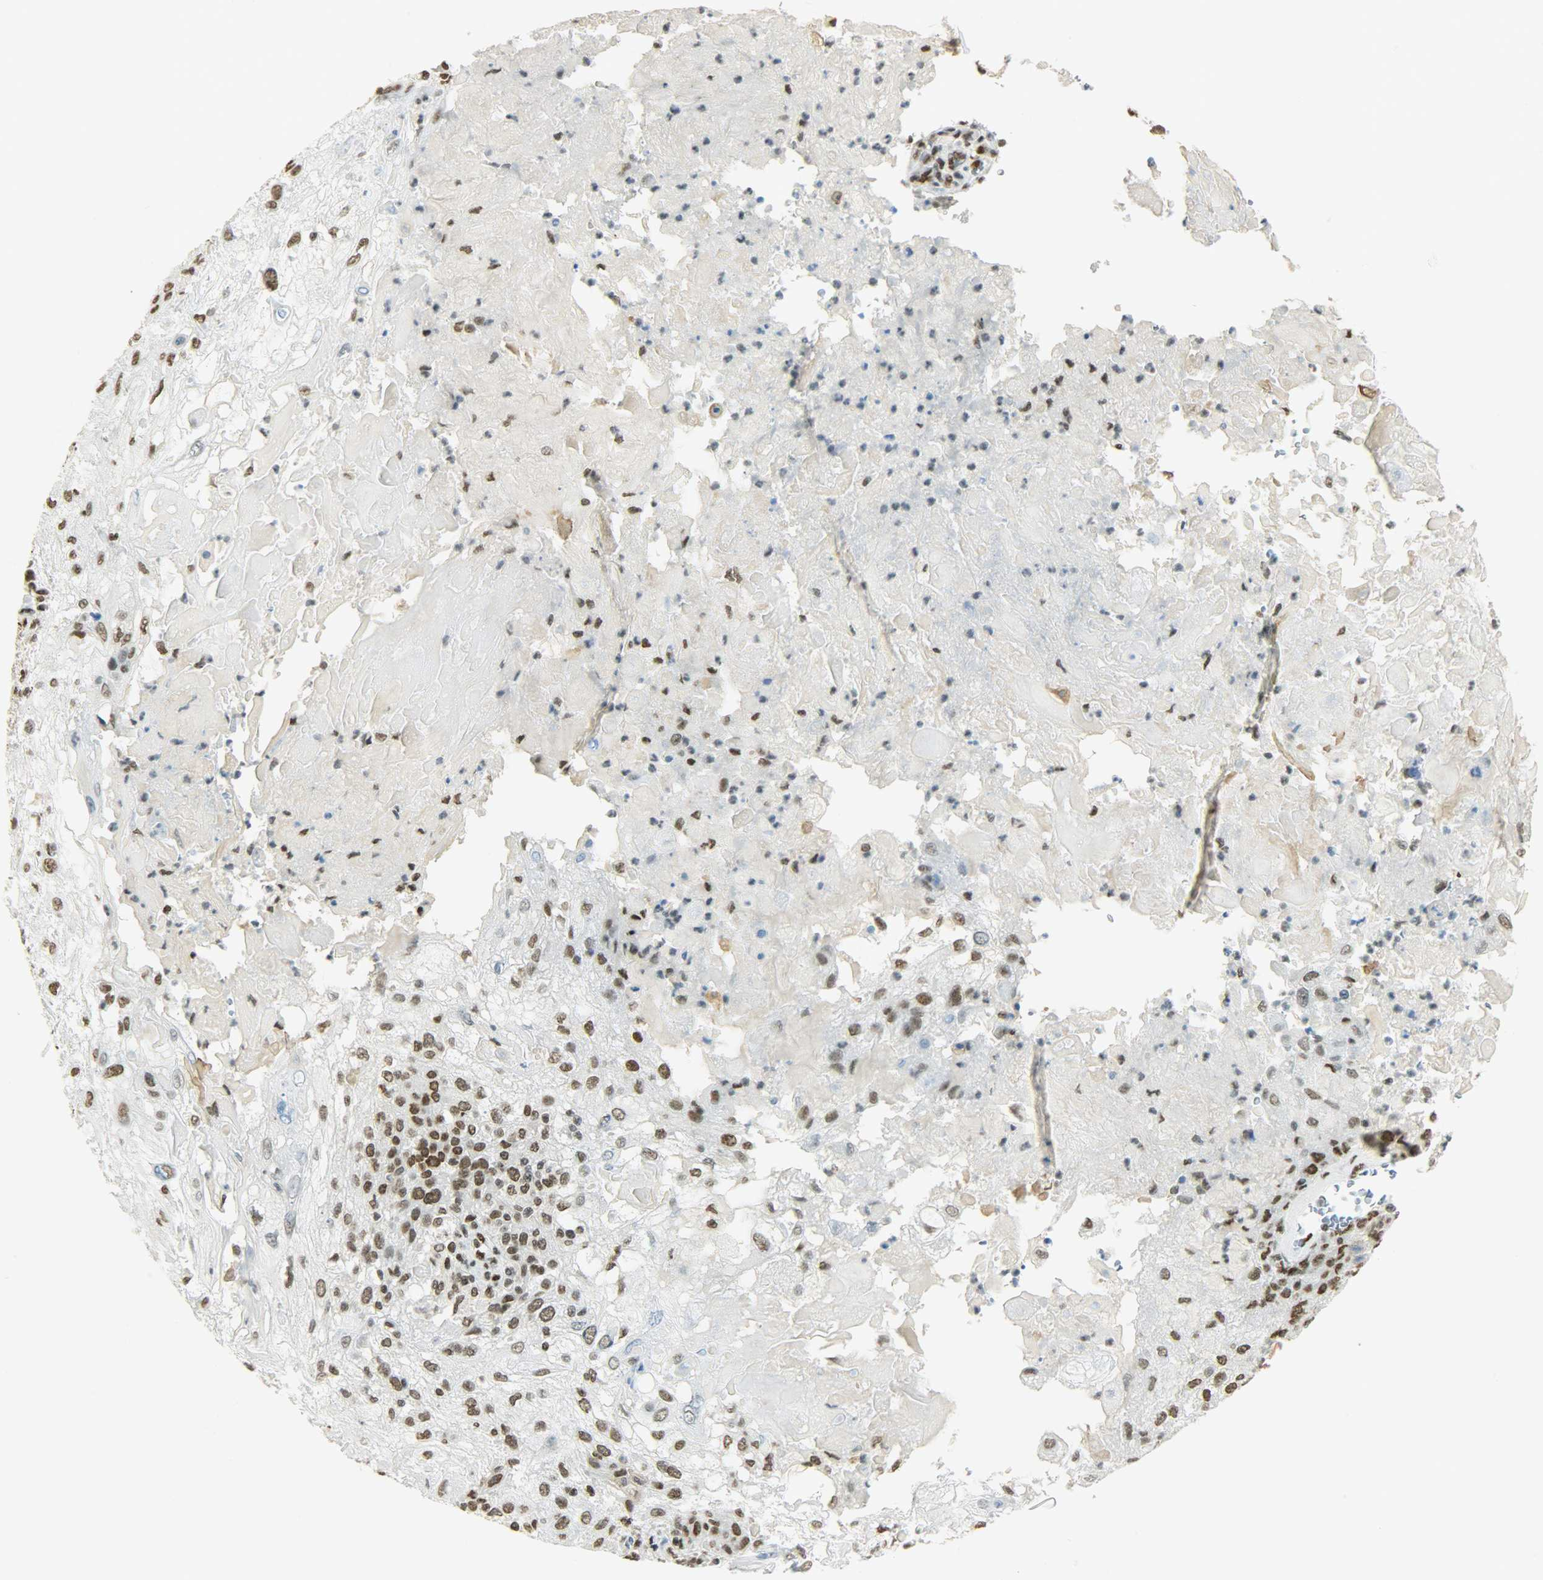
{"staining": {"intensity": "strong", "quantity": ">75%", "location": "nuclear"}, "tissue": "skin cancer", "cell_type": "Tumor cells", "image_type": "cancer", "snomed": [{"axis": "morphology", "description": "Normal tissue, NOS"}, {"axis": "morphology", "description": "Squamous cell carcinoma, NOS"}, {"axis": "topography", "description": "Skin"}], "caption": "Skin squamous cell carcinoma stained for a protein demonstrates strong nuclear positivity in tumor cells.", "gene": "MYEF2", "patient": {"sex": "female", "age": 83}}